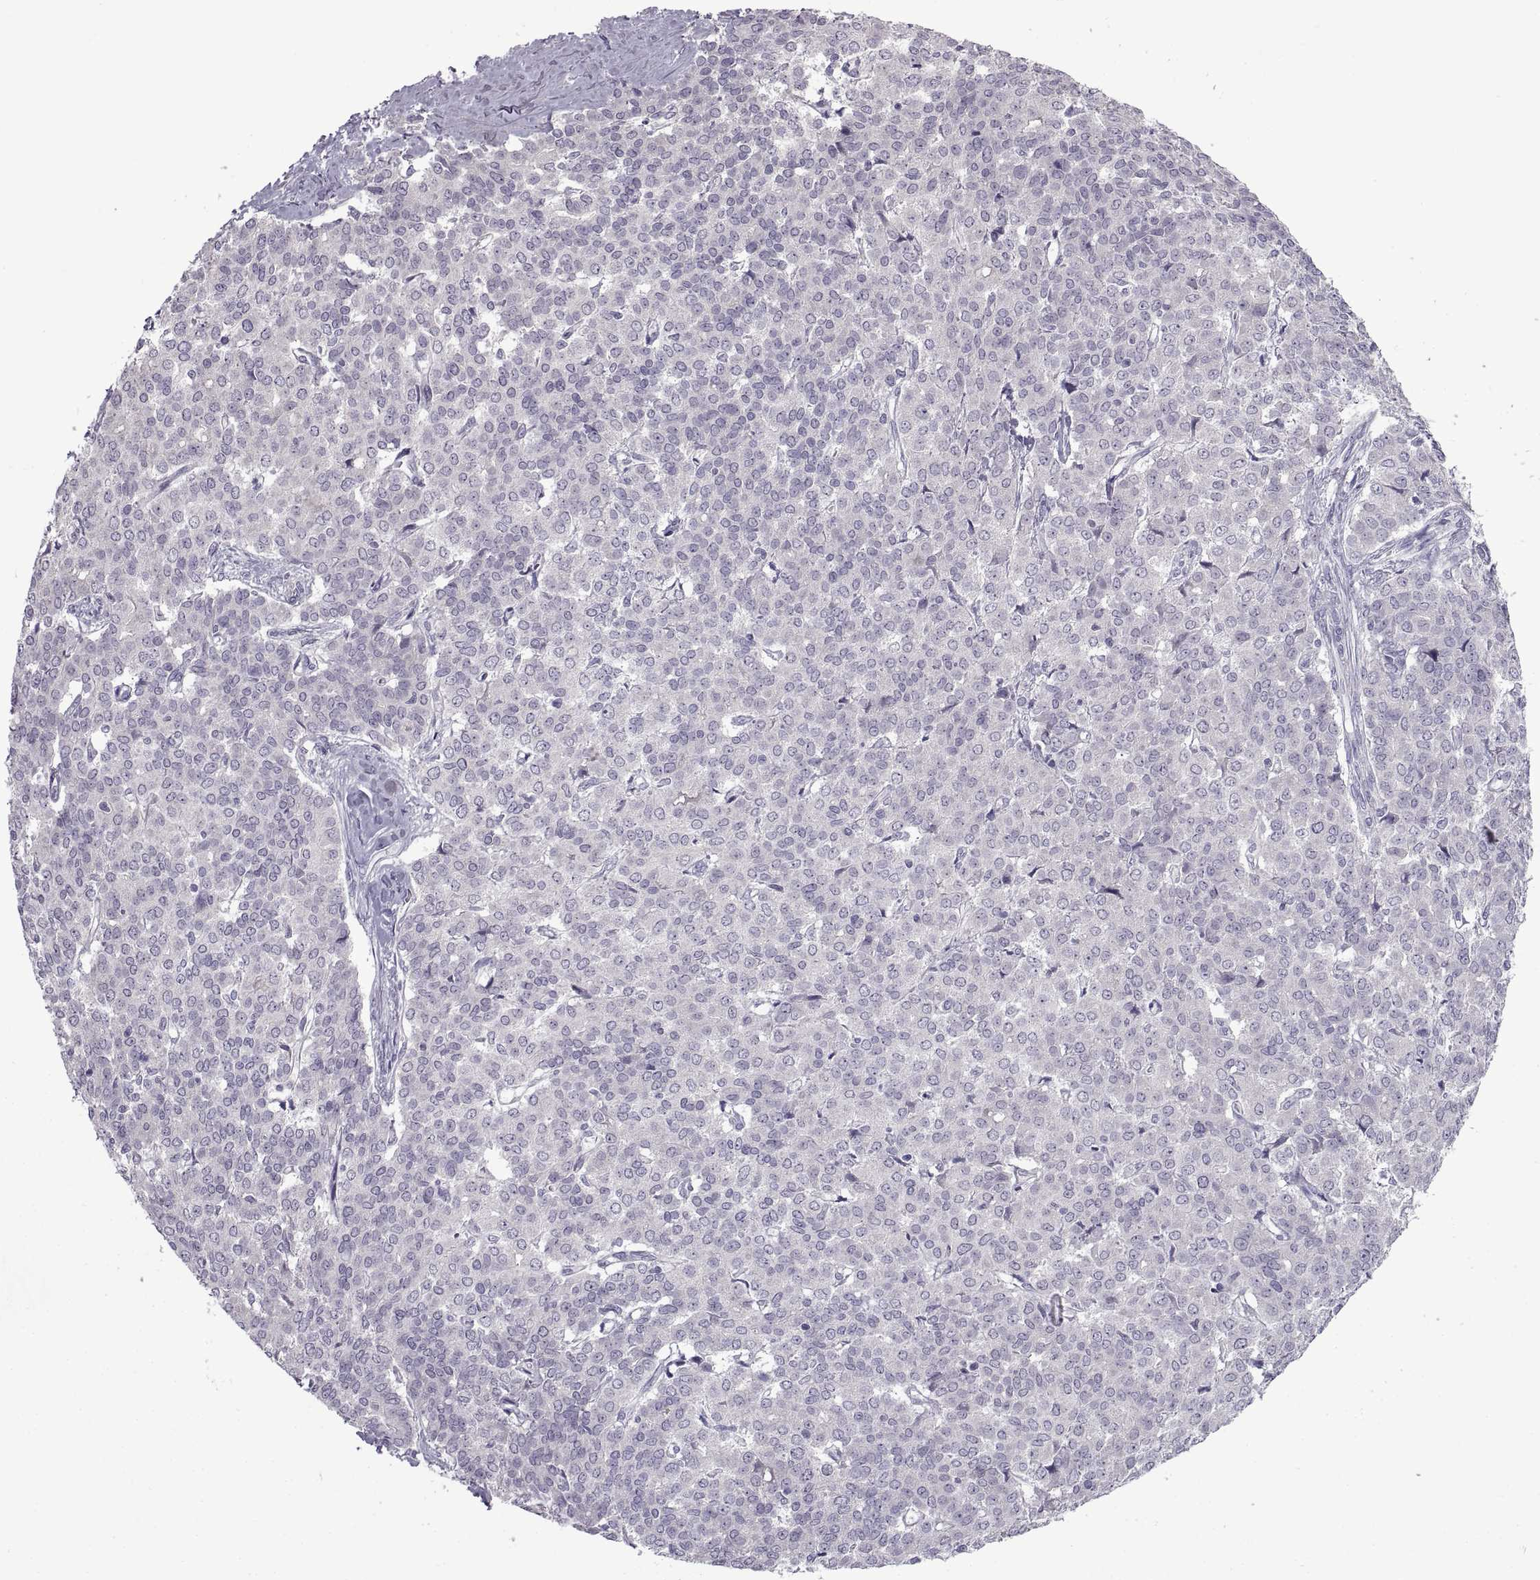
{"staining": {"intensity": "negative", "quantity": "none", "location": "none"}, "tissue": "liver cancer", "cell_type": "Tumor cells", "image_type": "cancer", "snomed": [{"axis": "morphology", "description": "Cholangiocarcinoma"}, {"axis": "topography", "description": "Liver"}], "caption": "The micrograph shows no significant staining in tumor cells of liver cancer (cholangiocarcinoma). (DAB (3,3'-diaminobenzidine) immunohistochemistry, high magnification).", "gene": "BSPH1", "patient": {"sex": "female", "age": 47}}